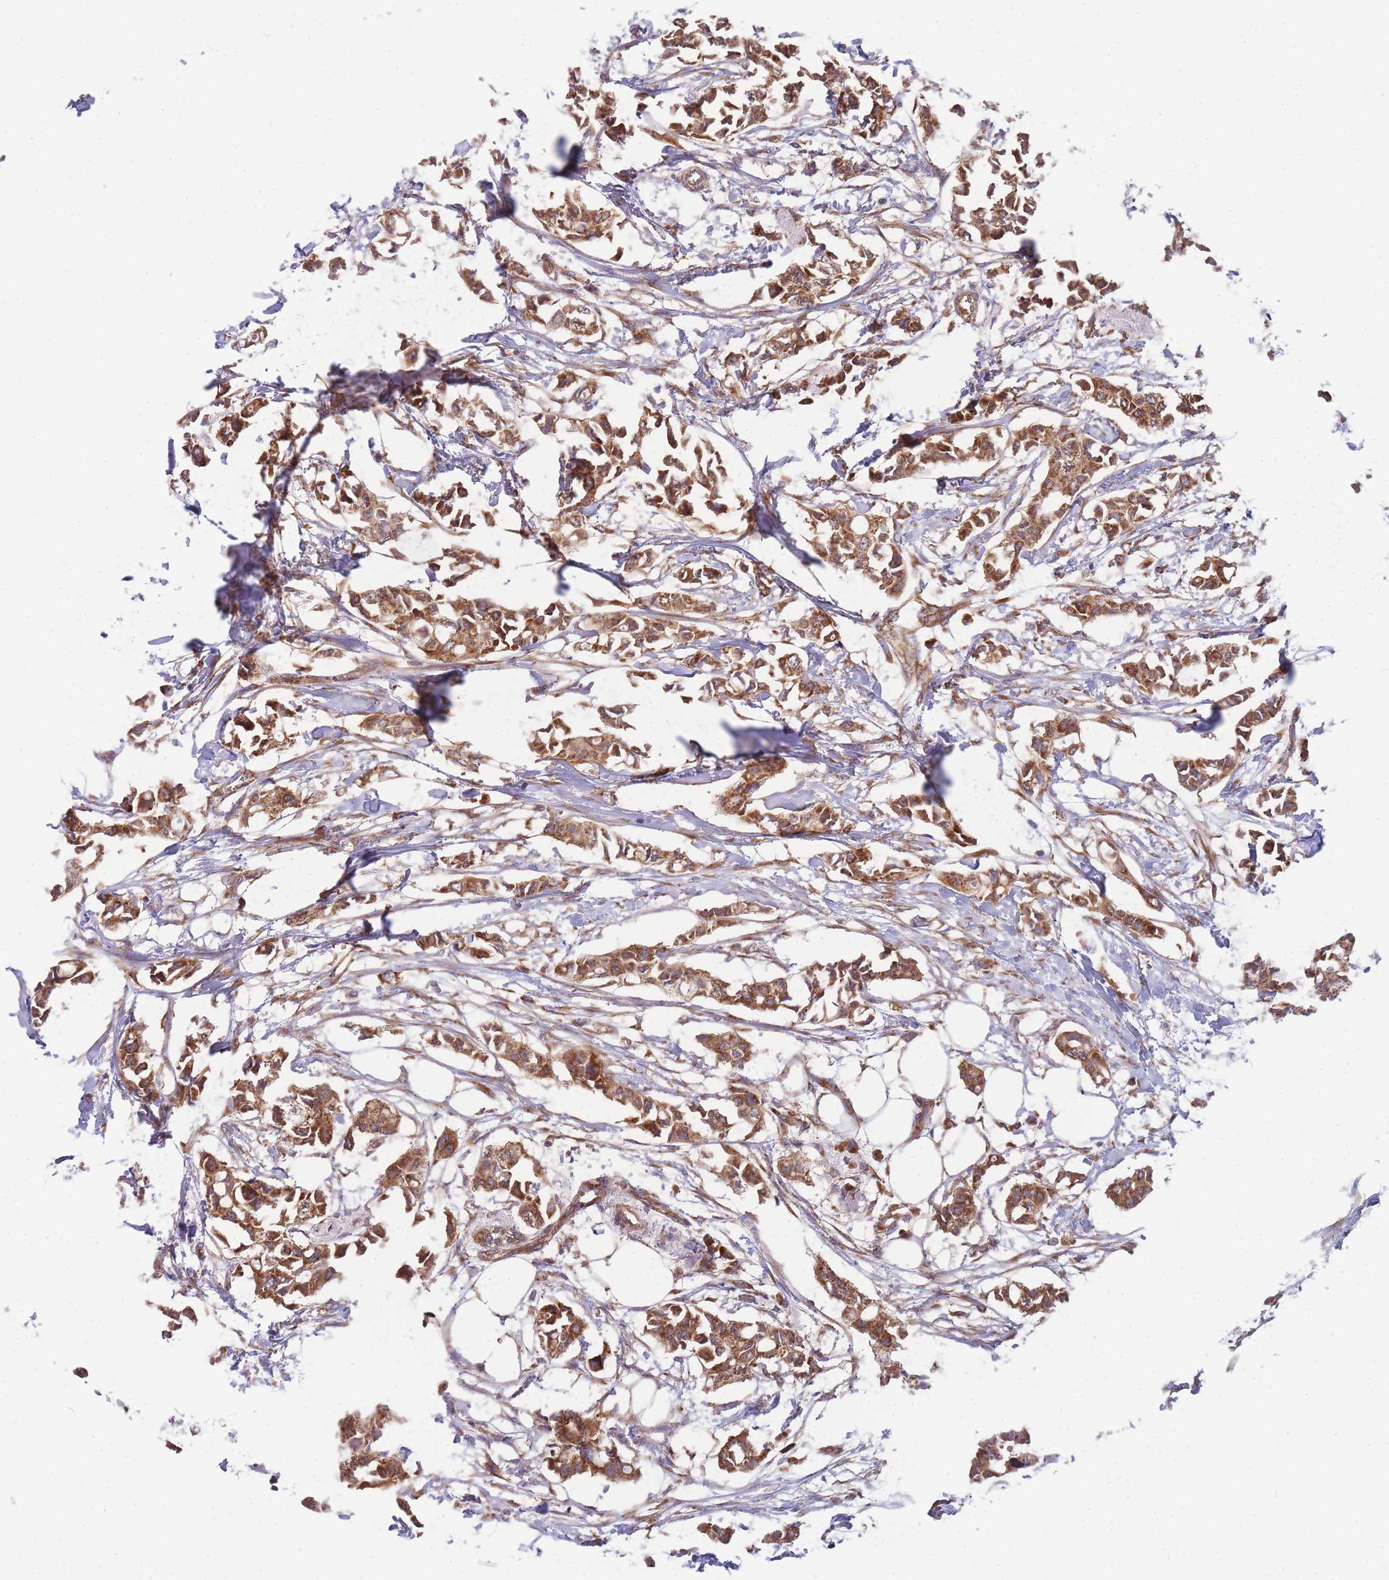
{"staining": {"intensity": "strong", "quantity": ">75%", "location": "cytoplasmic/membranous"}, "tissue": "breast cancer", "cell_type": "Tumor cells", "image_type": "cancer", "snomed": [{"axis": "morphology", "description": "Duct carcinoma"}, {"axis": "topography", "description": "Breast"}], "caption": "Strong cytoplasmic/membranous expression is present in approximately >75% of tumor cells in breast cancer (infiltrating ductal carcinoma).", "gene": "MRPL23", "patient": {"sex": "female", "age": 41}}